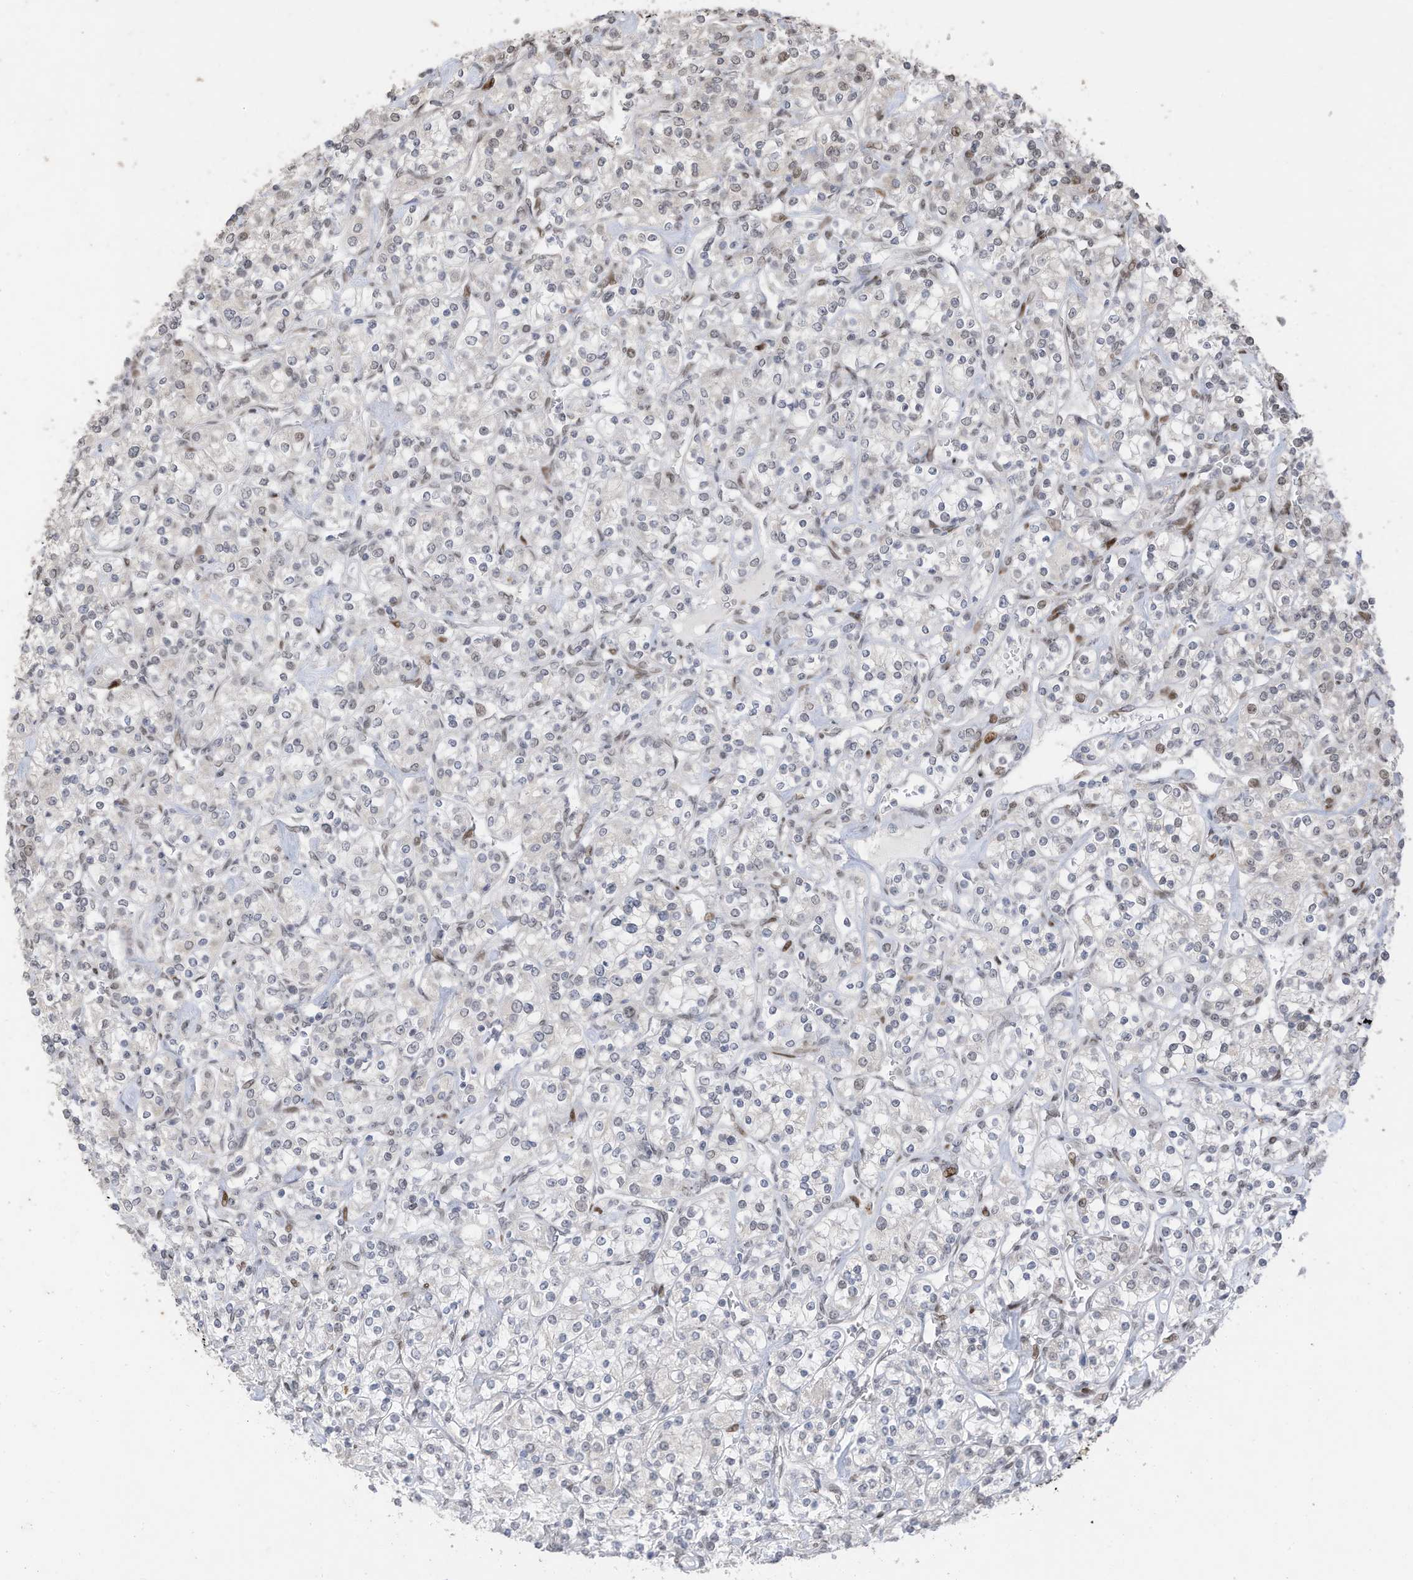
{"staining": {"intensity": "weak", "quantity": "<25%", "location": "nuclear"}, "tissue": "renal cancer", "cell_type": "Tumor cells", "image_type": "cancer", "snomed": [{"axis": "morphology", "description": "Adenocarcinoma, NOS"}, {"axis": "topography", "description": "Kidney"}], "caption": "High magnification brightfield microscopy of renal cancer stained with DAB (3,3'-diaminobenzidine) (brown) and counterstained with hematoxylin (blue): tumor cells show no significant positivity. The staining is performed using DAB brown chromogen with nuclei counter-stained in using hematoxylin.", "gene": "RABL3", "patient": {"sex": "male", "age": 77}}